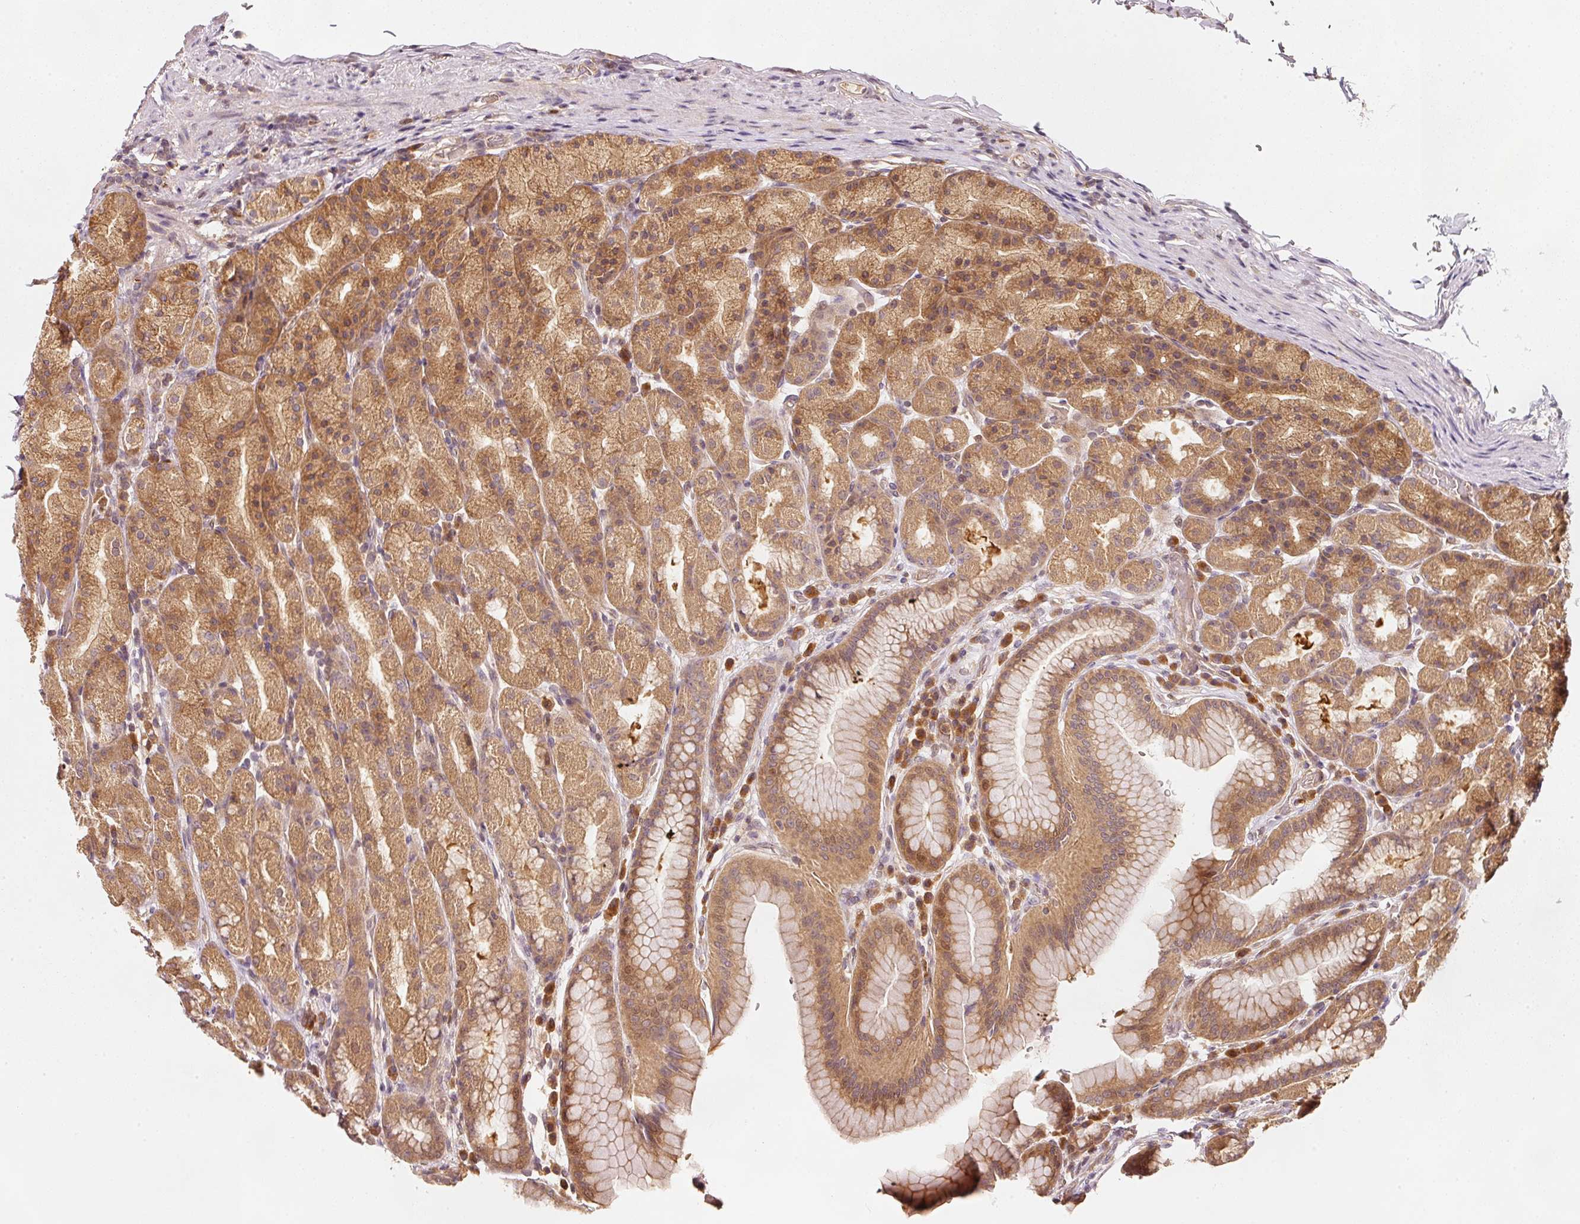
{"staining": {"intensity": "moderate", "quantity": ">75%", "location": "cytoplasmic/membranous"}, "tissue": "stomach", "cell_type": "Glandular cells", "image_type": "normal", "snomed": [{"axis": "morphology", "description": "Normal tissue, NOS"}, {"axis": "topography", "description": "Stomach, upper"}, {"axis": "topography", "description": "Stomach"}], "caption": "A high-resolution histopathology image shows immunohistochemistry staining of benign stomach, which demonstrates moderate cytoplasmic/membranous positivity in about >75% of glandular cells. (DAB (3,3'-diaminobenzidine) IHC with brightfield microscopy, high magnification).", "gene": "RRAS2", "patient": {"sex": "male", "age": 68}}